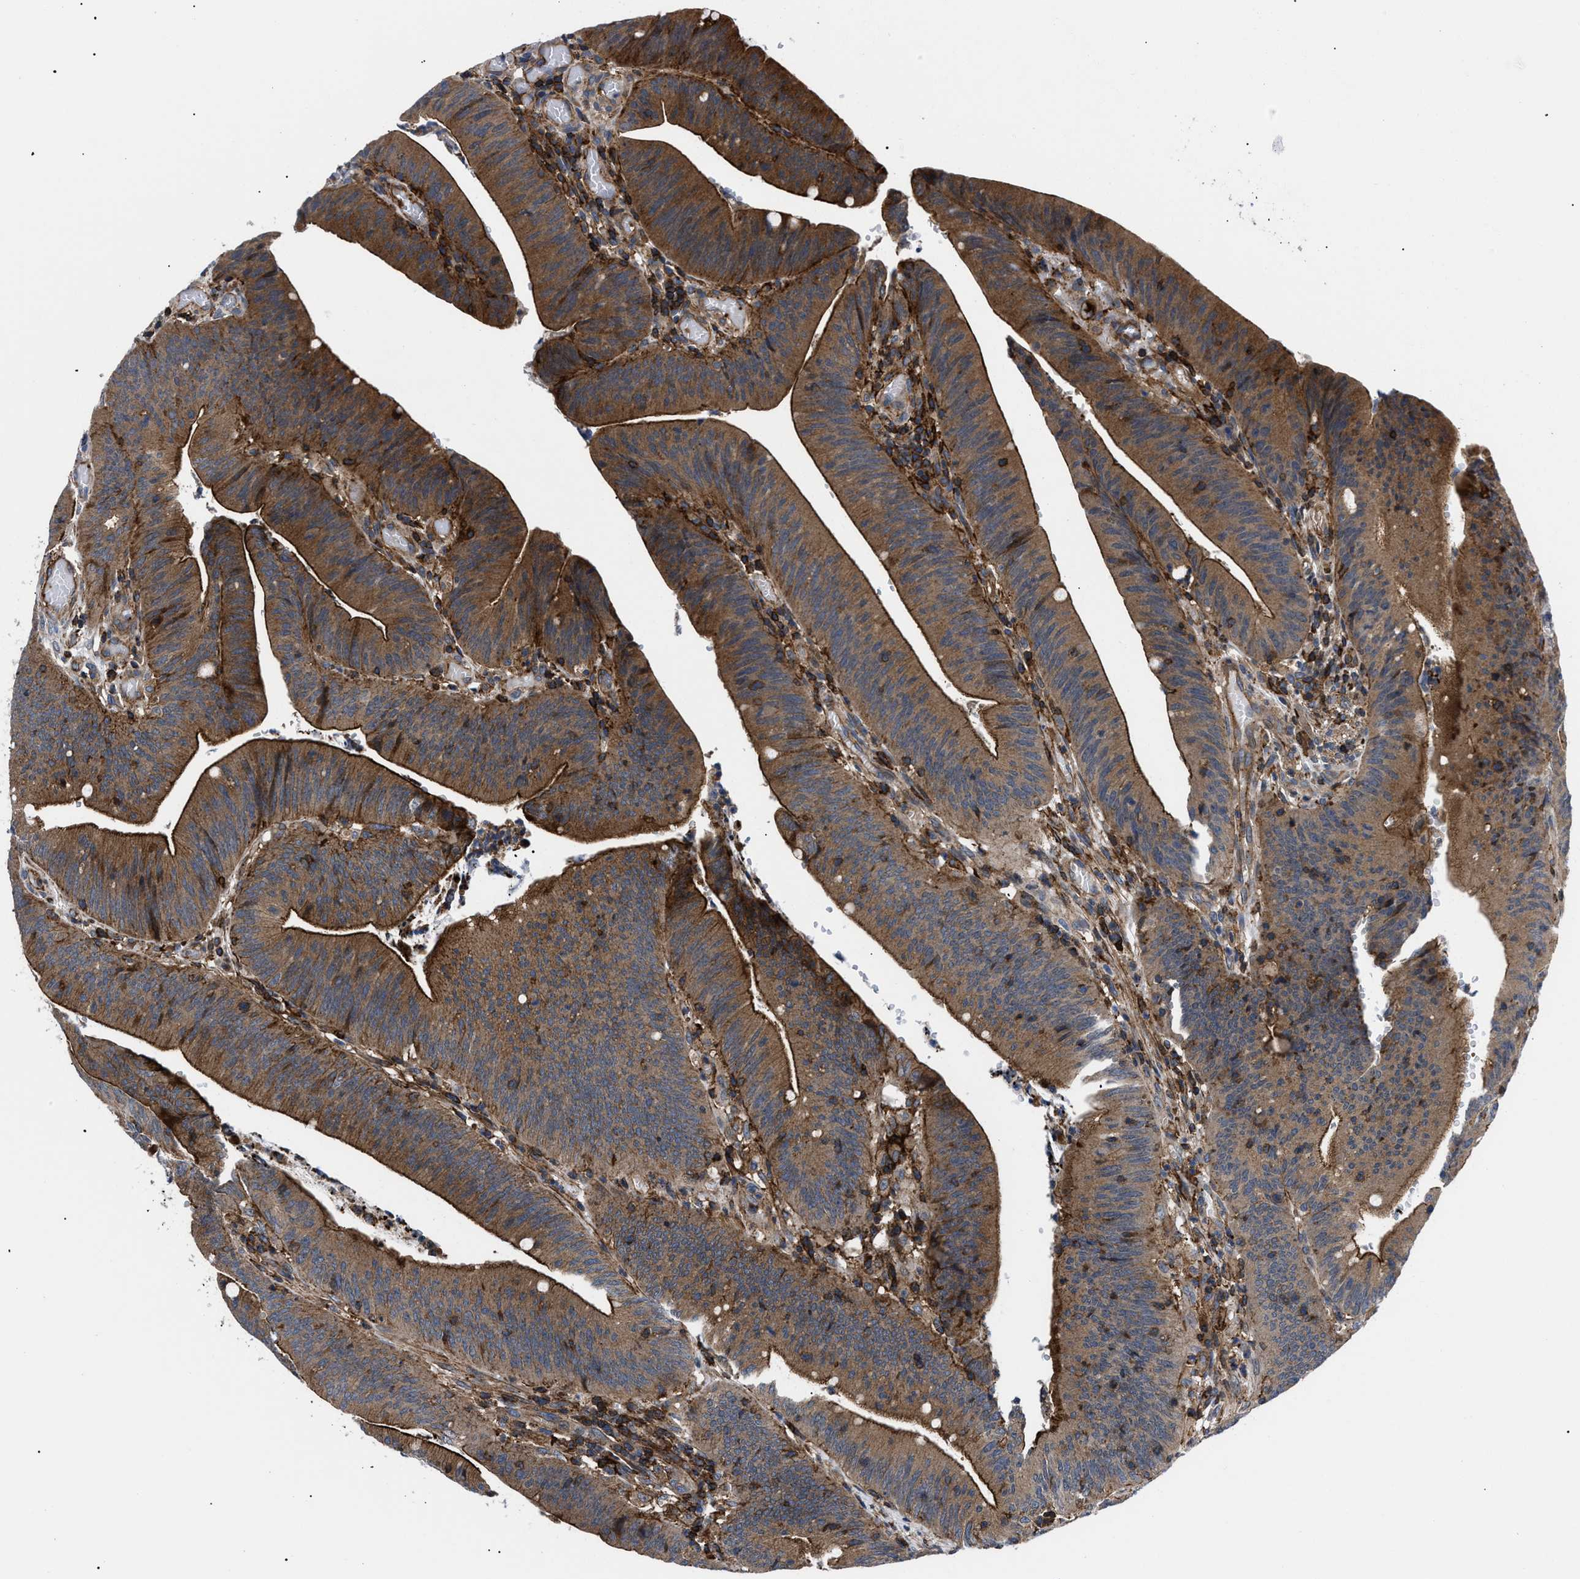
{"staining": {"intensity": "moderate", "quantity": ">75%", "location": "cytoplasmic/membranous"}, "tissue": "colorectal cancer", "cell_type": "Tumor cells", "image_type": "cancer", "snomed": [{"axis": "morphology", "description": "Normal tissue, NOS"}, {"axis": "morphology", "description": "Adenocarcinoma, NOS"}, {"axis": "topography", "description": "Rectum"}], "caption": "Tumor cells show medium levels of moderate cytoplasmic/membranous expression in approximately >75% of cells in adenocarcinoma (colorectal).", "gene": "SPAST", "patient": {"sex": "female", "age": 66}}